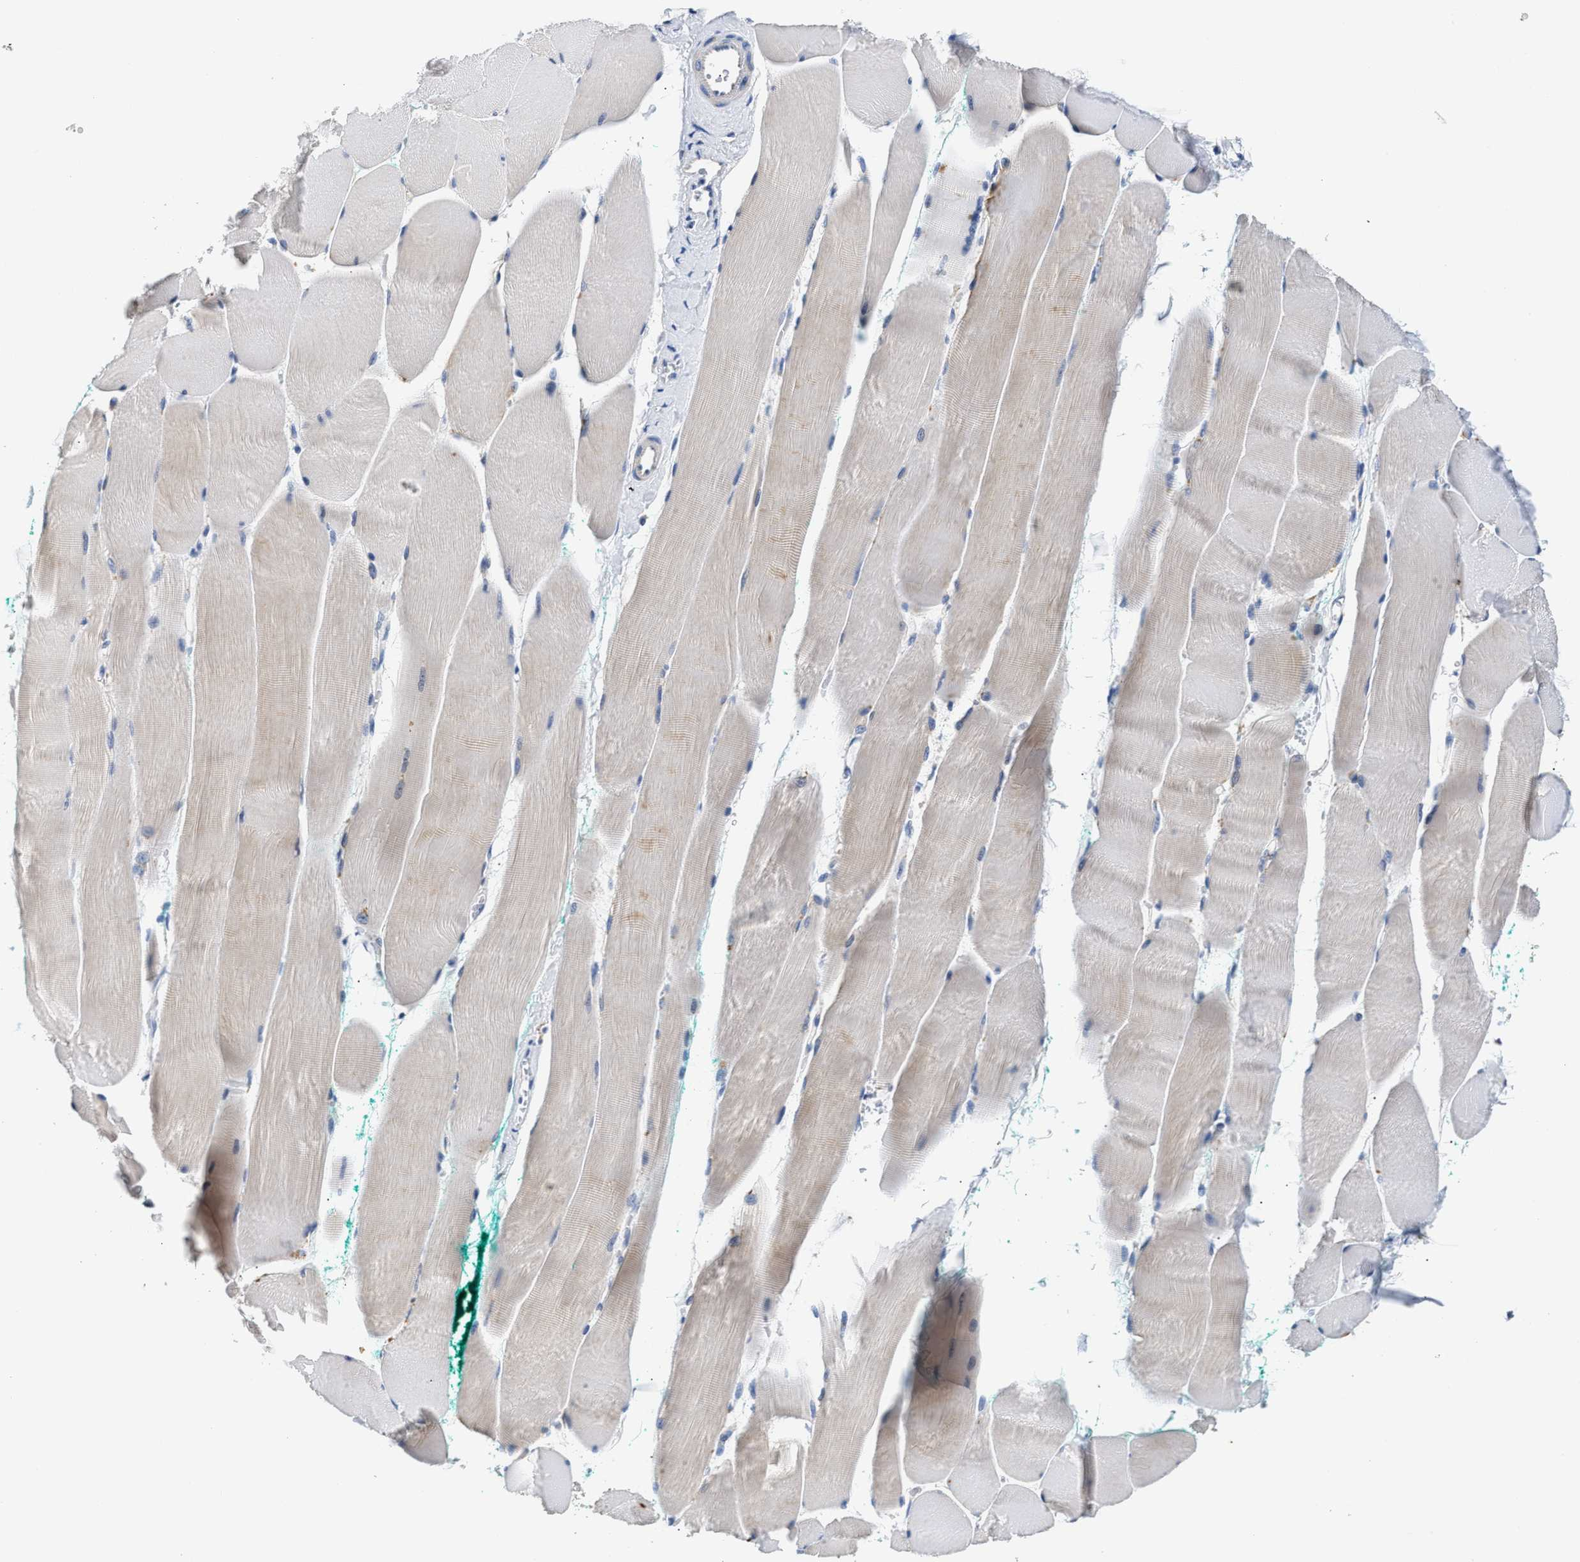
{"staining": {"intensity": "strong", "quantity": "25%-75%", "location": "cytoplasmic/membranous"}, "tissue": "skeletal muscle", "cell_type": "Myocytes", "image_type": "normal", "snomed": [{"axis": "morphology", "description": "Normal tissue, NOS"}, {"axis": "morphology", "description": "Squamous cell carcinoma, NOS"}, {"axis": "topography", "description": "Skeletal muscle"}], "caption": "Protein expression analysis of normal skeletal muscle exhibits strong cytoplasmic/membranous expression in approximately 25%-75% of myocytes. (DAB (3,3'-diaminobenzidine) = brown stain, brightfield microscopy at high magnification).", "gene": "ACADVL", "patient": {"sex": "male", "age": 51}}